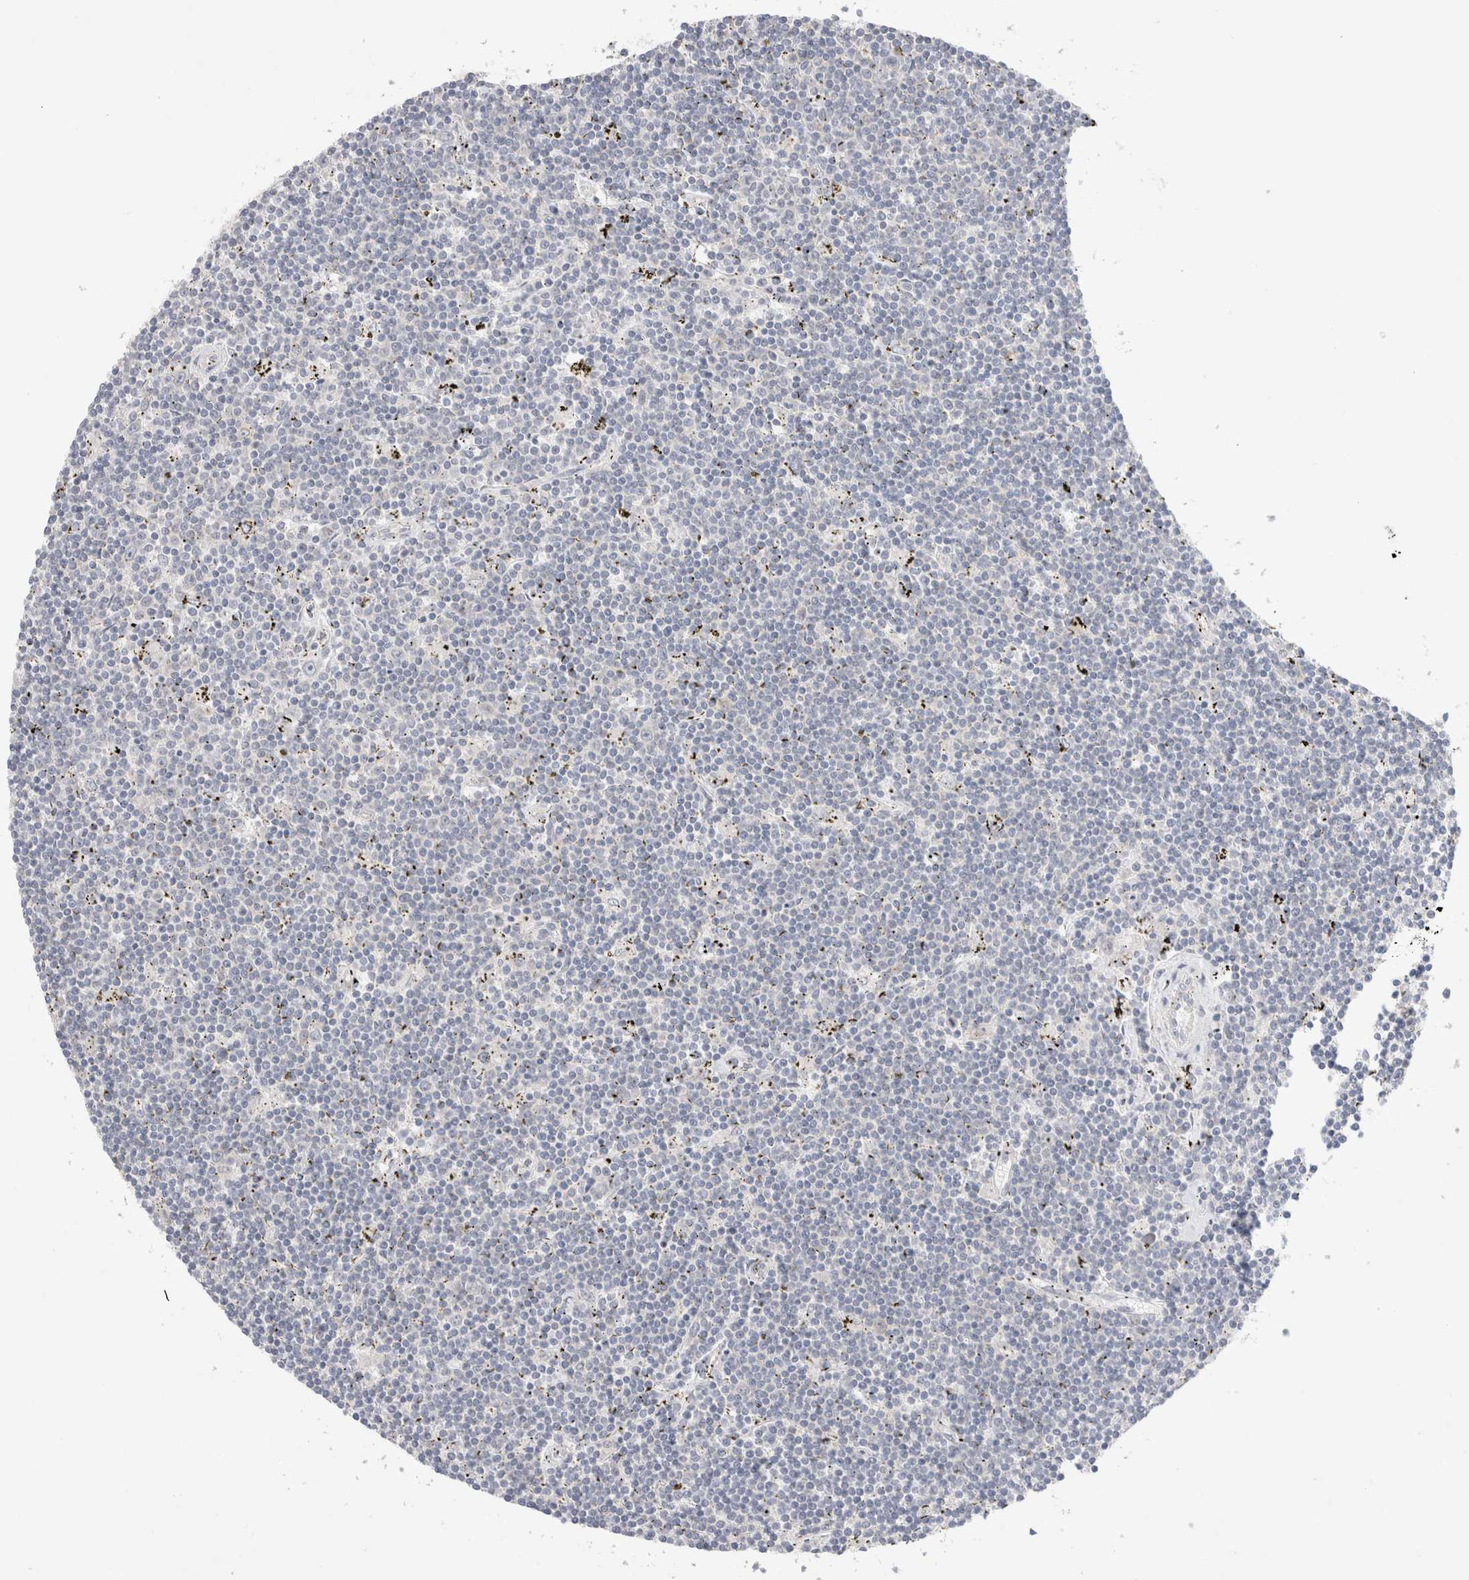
{"staining": {"intensity": "negative", "quantity": "none", "location": "none"}, "tissue": "lymphoma", "cell_type": "Tumor cells", "image_type": "cancer", "snomed": [{"axis": "morphology", "description": "Malignant lymphoma, non-Hodgkin's type, Low grade"}, {"axis": "topography", "description": "Spleen"}], "caption": "DAB (3,3'-diaminobenzidine) immunohistochemical staining of low-grade malignant lymphoma, non-Hodgkin's type demonstrates no significant staining in tumor cells.", "gene": "BICD2", "patient": {"sex": "male", "age": 76}}